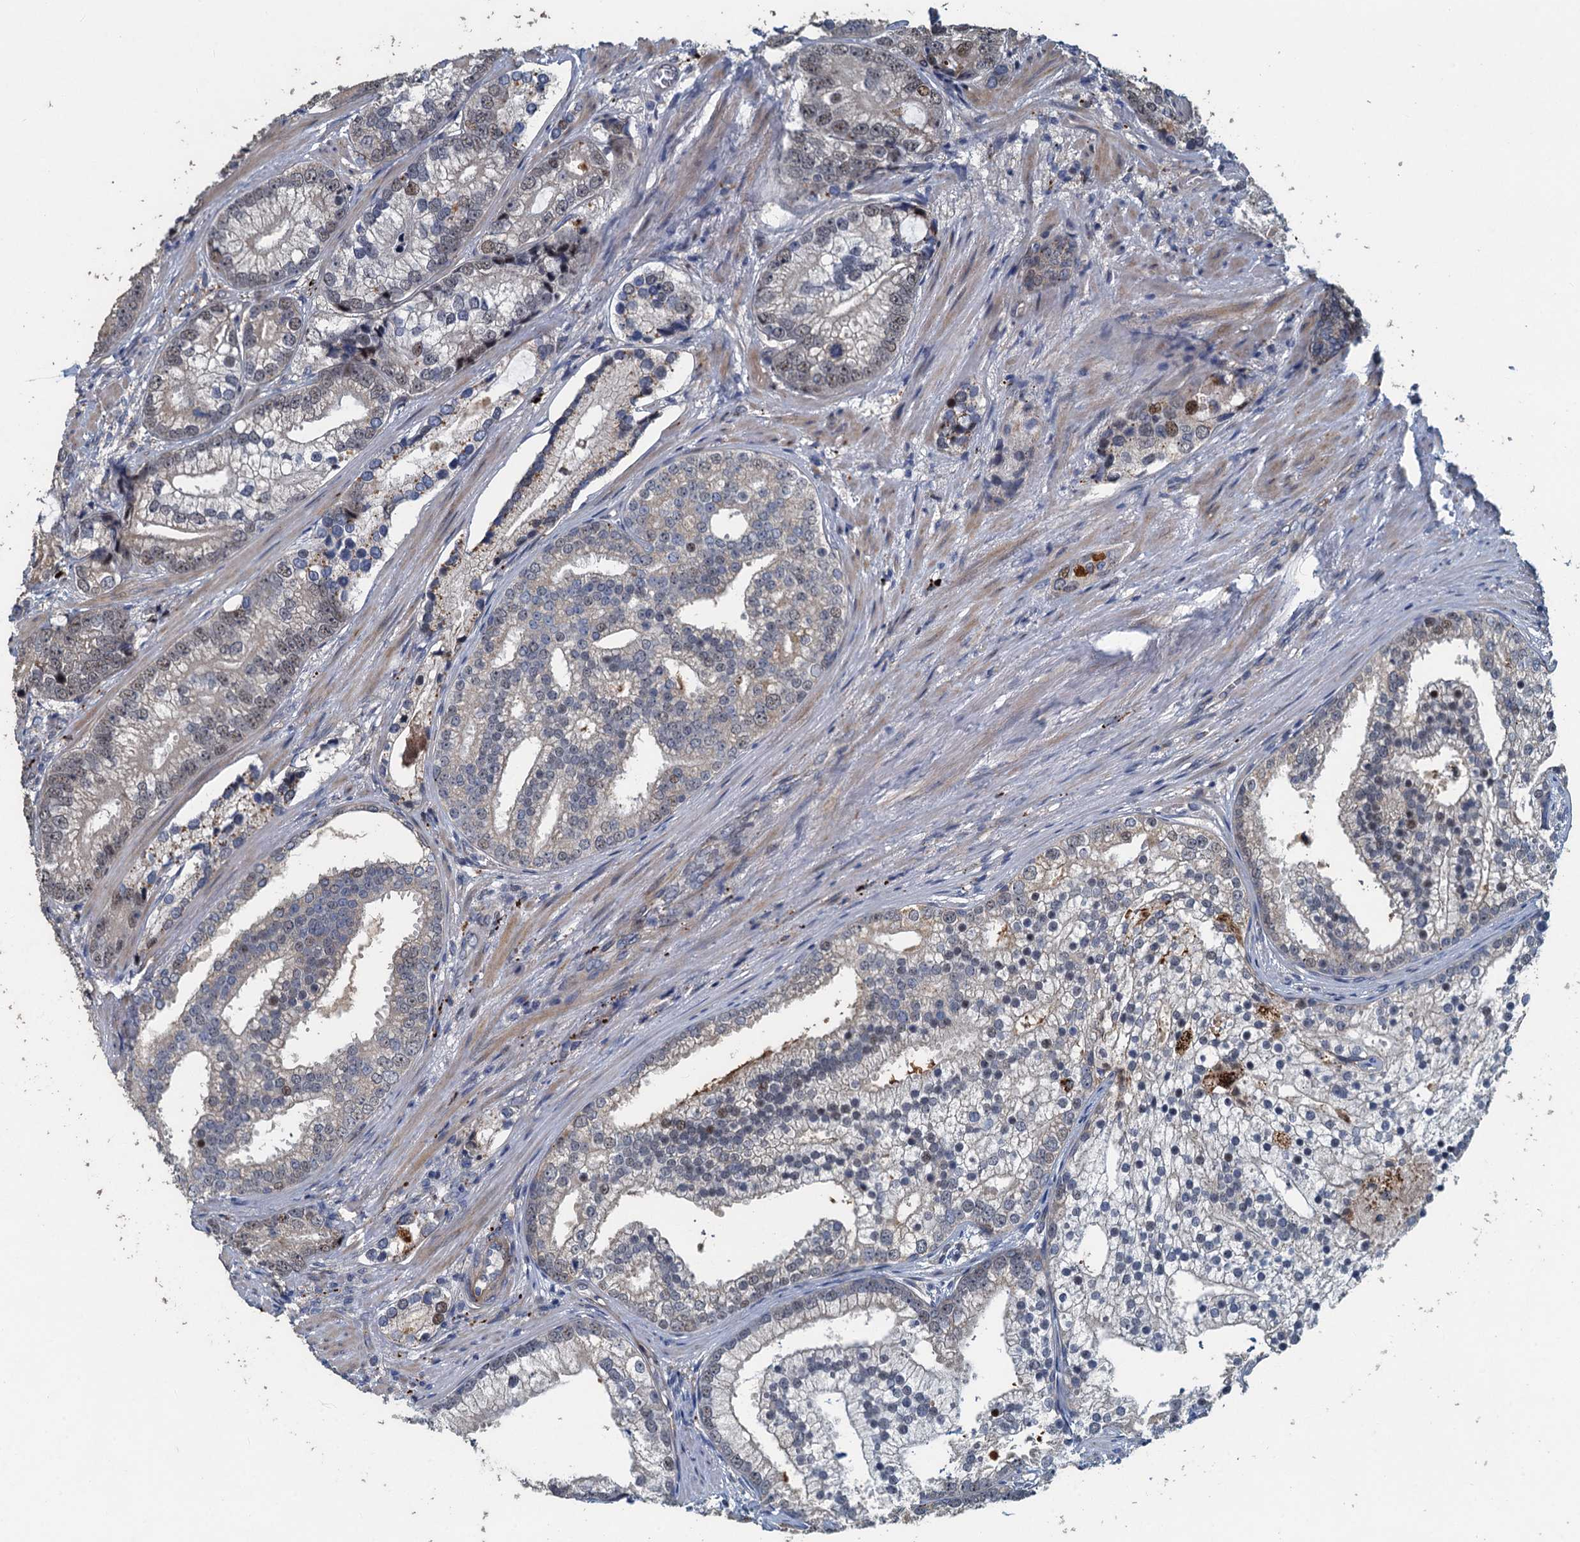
{"staining": {"intensity": "moderate", "quantity": "<25%", "location": "nuclear"}, "tissue": "prostate cancer", "cell_type": "Tumor cells", "image_type": "cancer", "snomed": [{"axis": "morphology", "description": "Adenocarcinoma, High grade"}, {"axis": "topography", "description": "Prostate"}], "caption": "Tumor cells exhibit moderate nuclear positivity in about <25% of cells in prostate cancer. The staining was performed using DAB (3,3'-diaminobenzidine), with brown indicating positive protein expression. Nuclei are stained blue with hematoxylin.", "gene": "AGRN", "patient": {"sex": "male", "age": 75}}